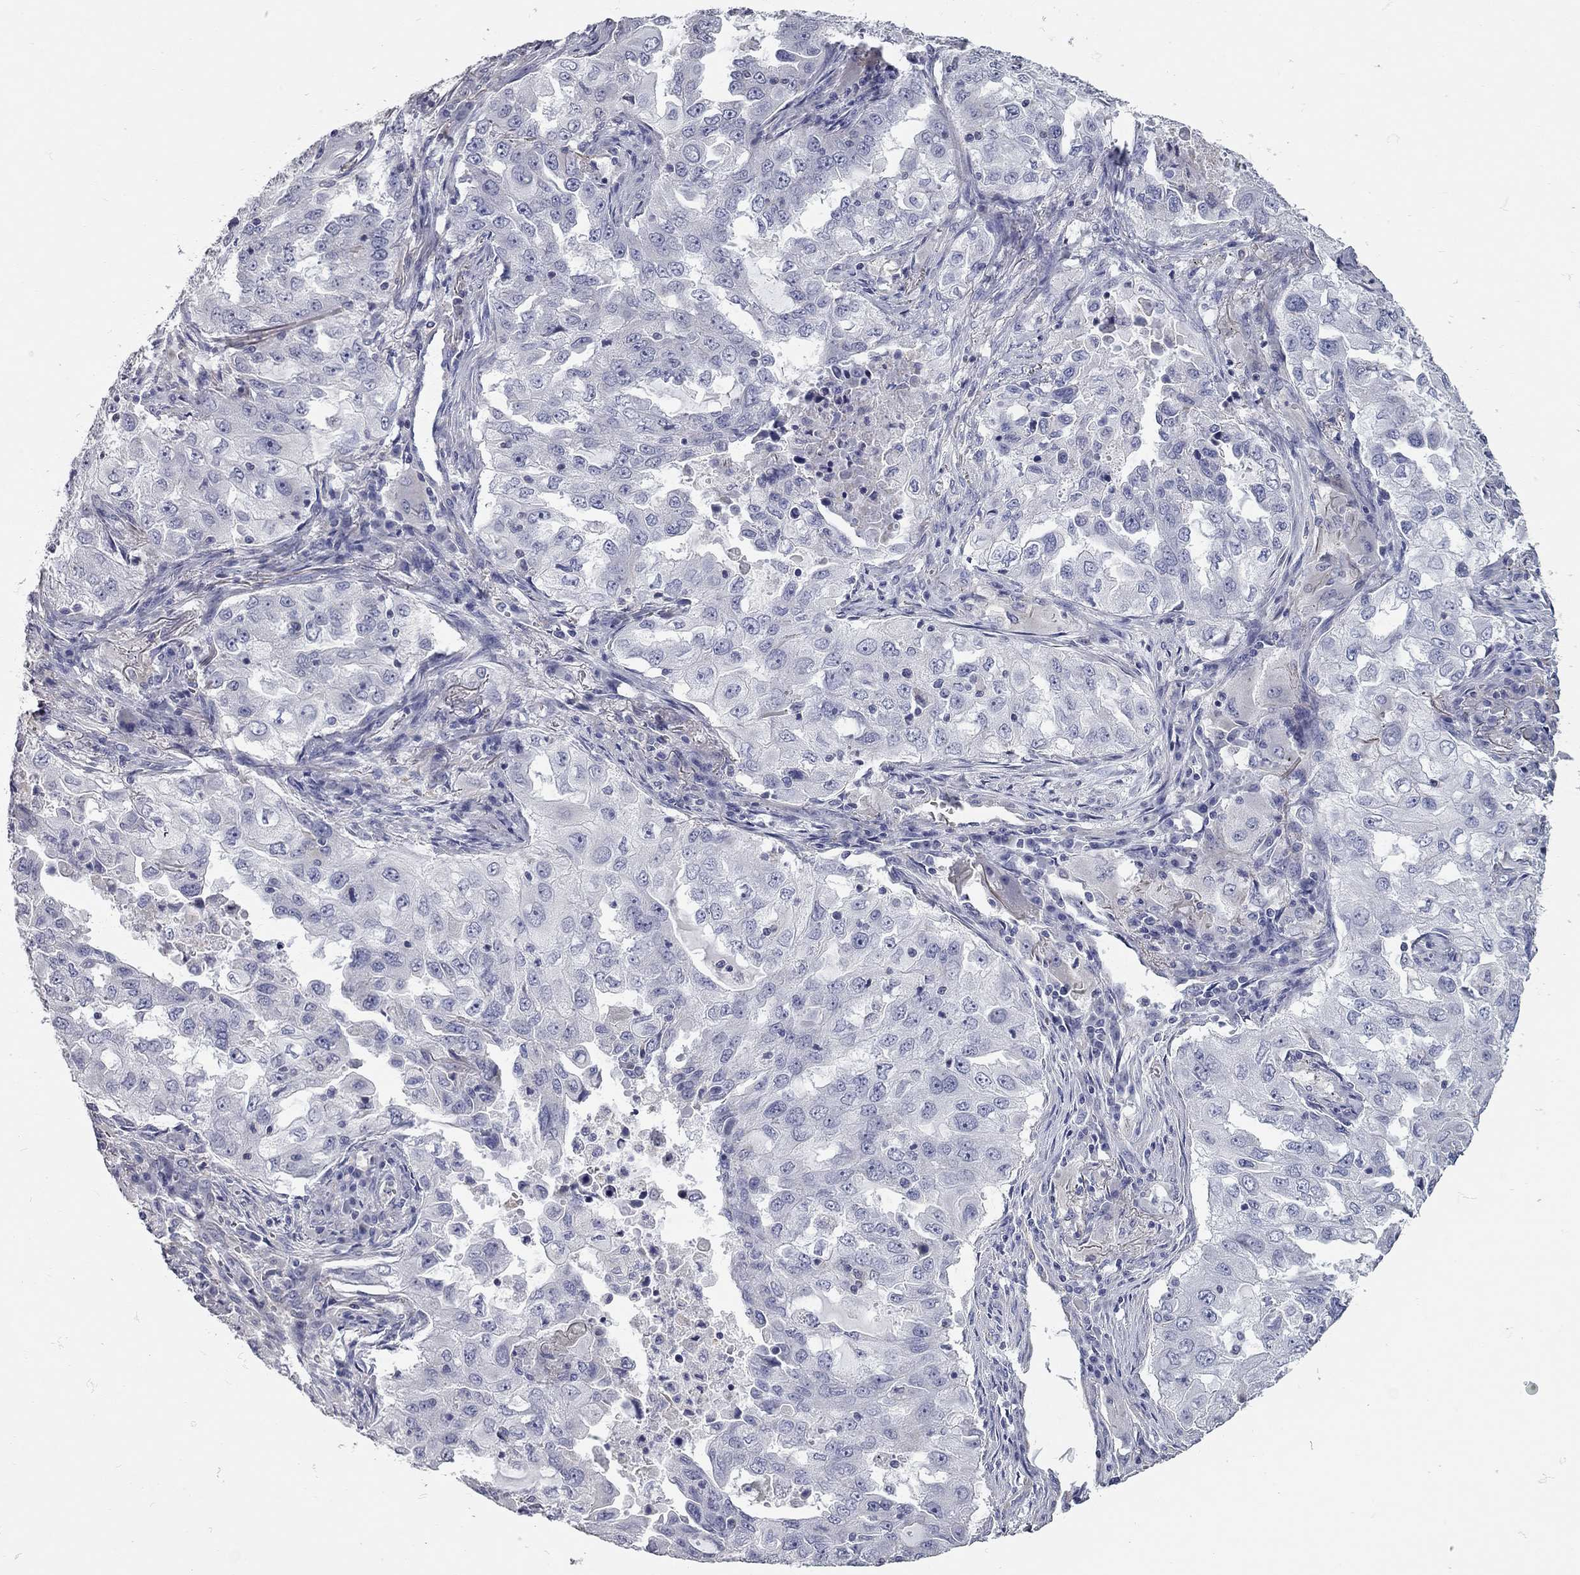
{"staining": {"intensity": "negative", "quantity": "none", "location": "none"}, "tissue": "lung cancer", "cell_type": "Tumor cells", "image_type": "cancer", "snomed": [{"axis": "morphology", "description": "Adenocarcinoma, NOS"}, {"axis": "topography", "description": "Lung"}], "caption": "There is no significant staining in tumor cells of lung adenocarcinoma. (DAB immunohistochemistry (IHC) visualized using brightfield microscopy, high magnification).", "gene": "C10orf90", "patient": {"sex": "female", "age": 61}}